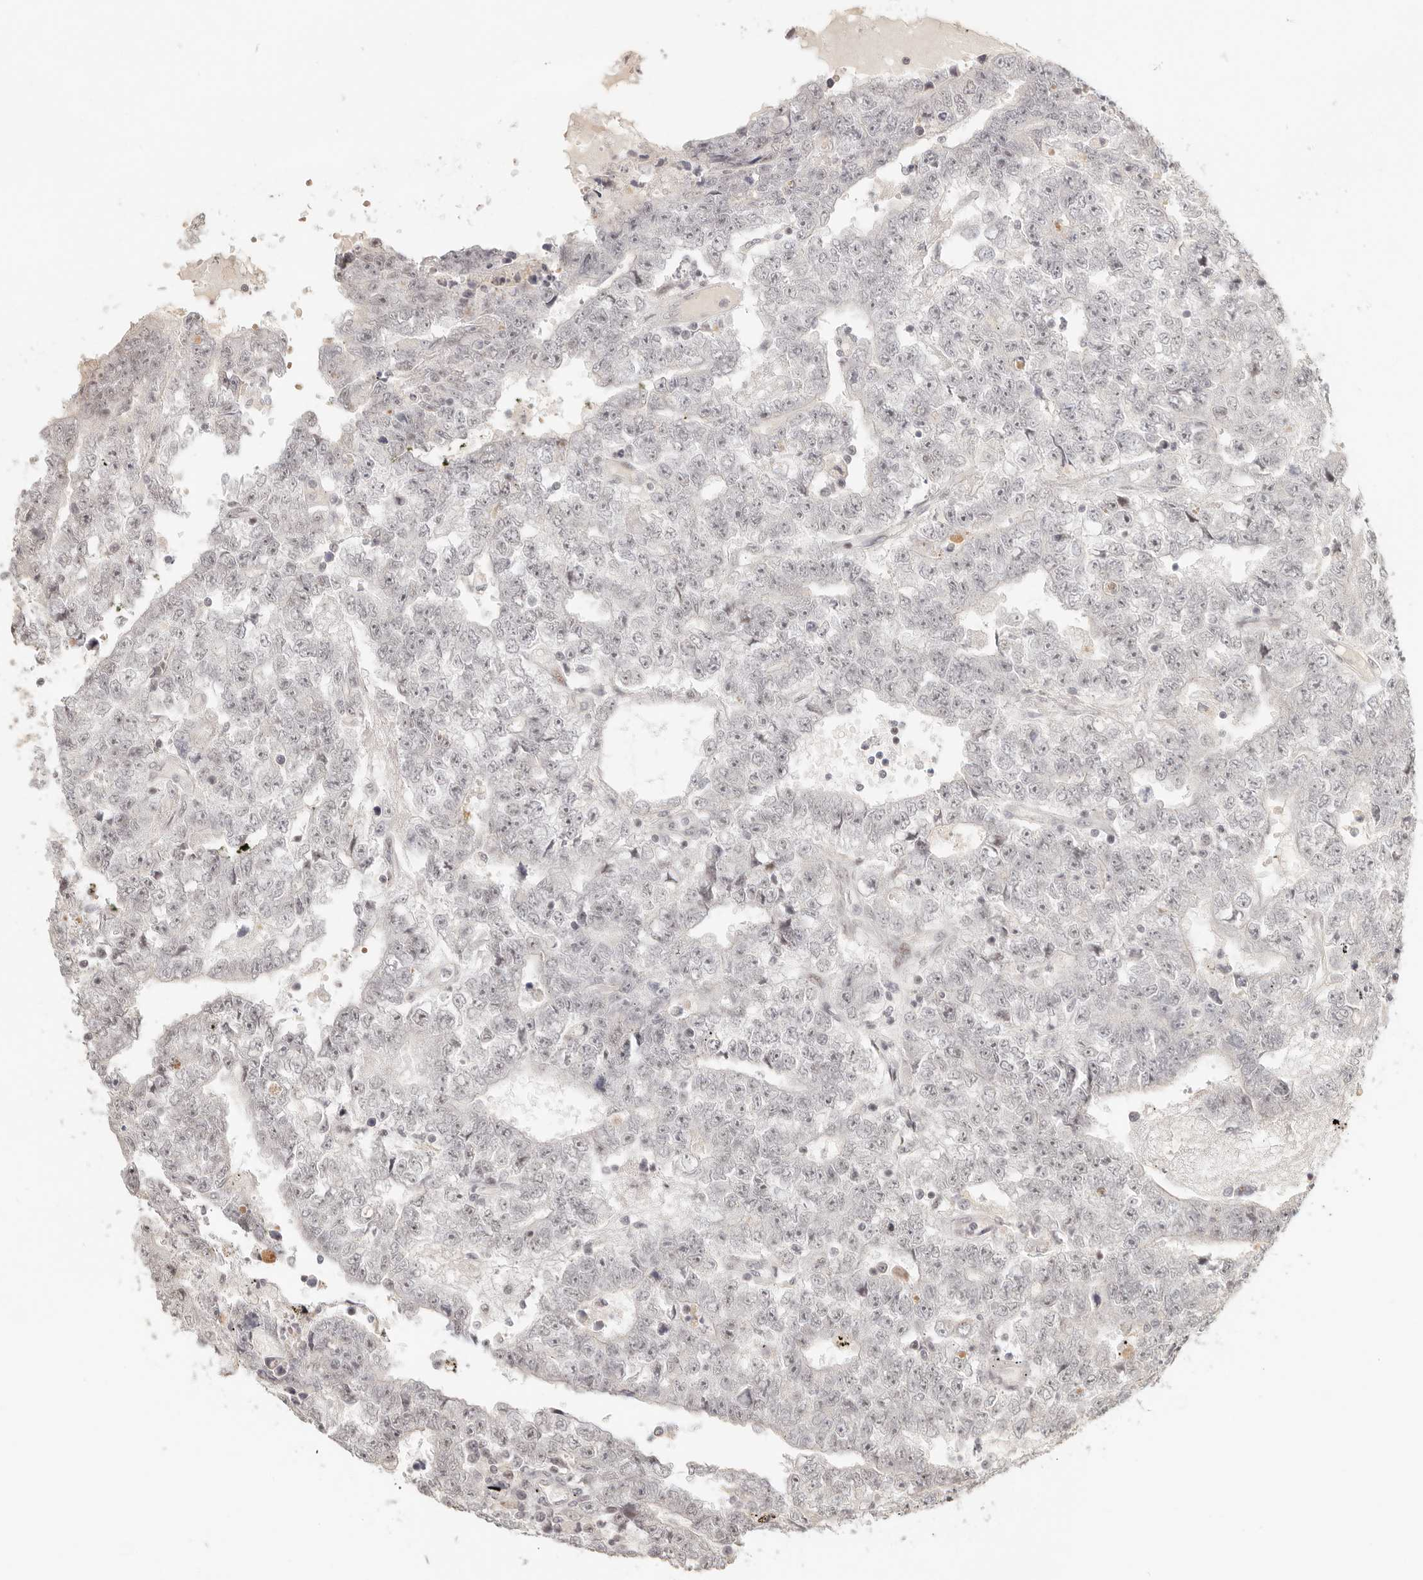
{"staining": {"intensity": "weak", "quantity": "25%-75%", "location": "nuclear"}, "tissue": "testis cancer", "cell_type": "Tumor cells", "image_type": "cancer", "snomed": [{"axis": "morphology", "description": "Carcinoma, Embryonal, NOS"}, {"axis": "topography", "description": "Testis"}], "caption": "This is an image of IHC staining of embryonal carcinoma (testis), which shows weak positivity in the nuclear of tumor cells.", "gene": "GABPA", "patient": {"sex": "male", "age": 25}}